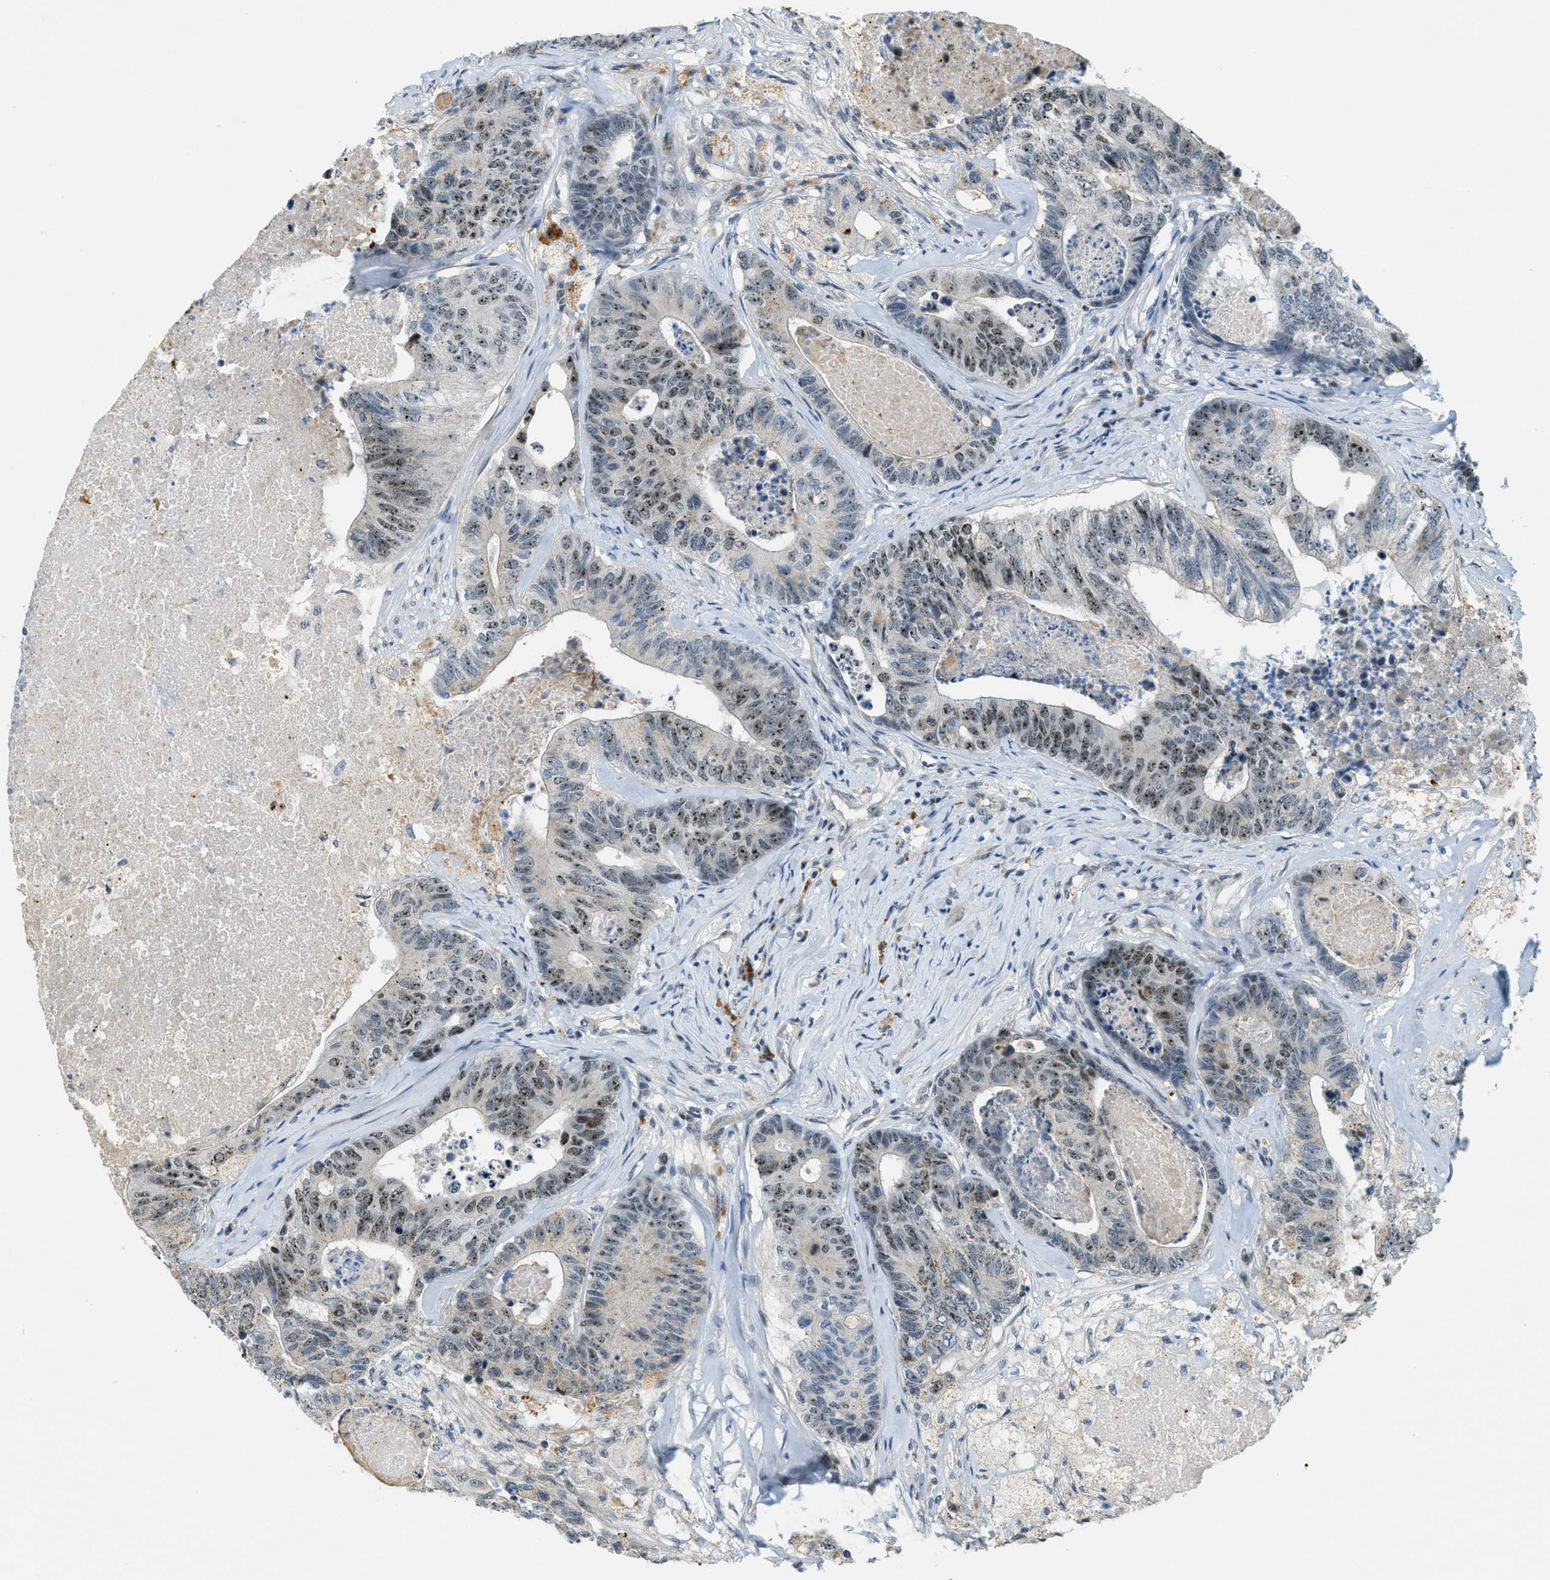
{"staining": {"intensity": "moderate", "quantity": ">75%", "location": "nuclear"}, "tissue": "colorectal cancer", "cell_type": "Tumor cells", "image_type": "cancer", "snomed": [{"axis": "morphology", "description": "Adenocarcinoma, NOS"}, {"axis": "topography", "description": "Colon"}], "caption": "Human adenocarcinoma (colorectal) stained with a protein marker shows moderate staining in tumor cells.", "gene": "DDX47", "patient": {"sex": "female", "age": 67}}